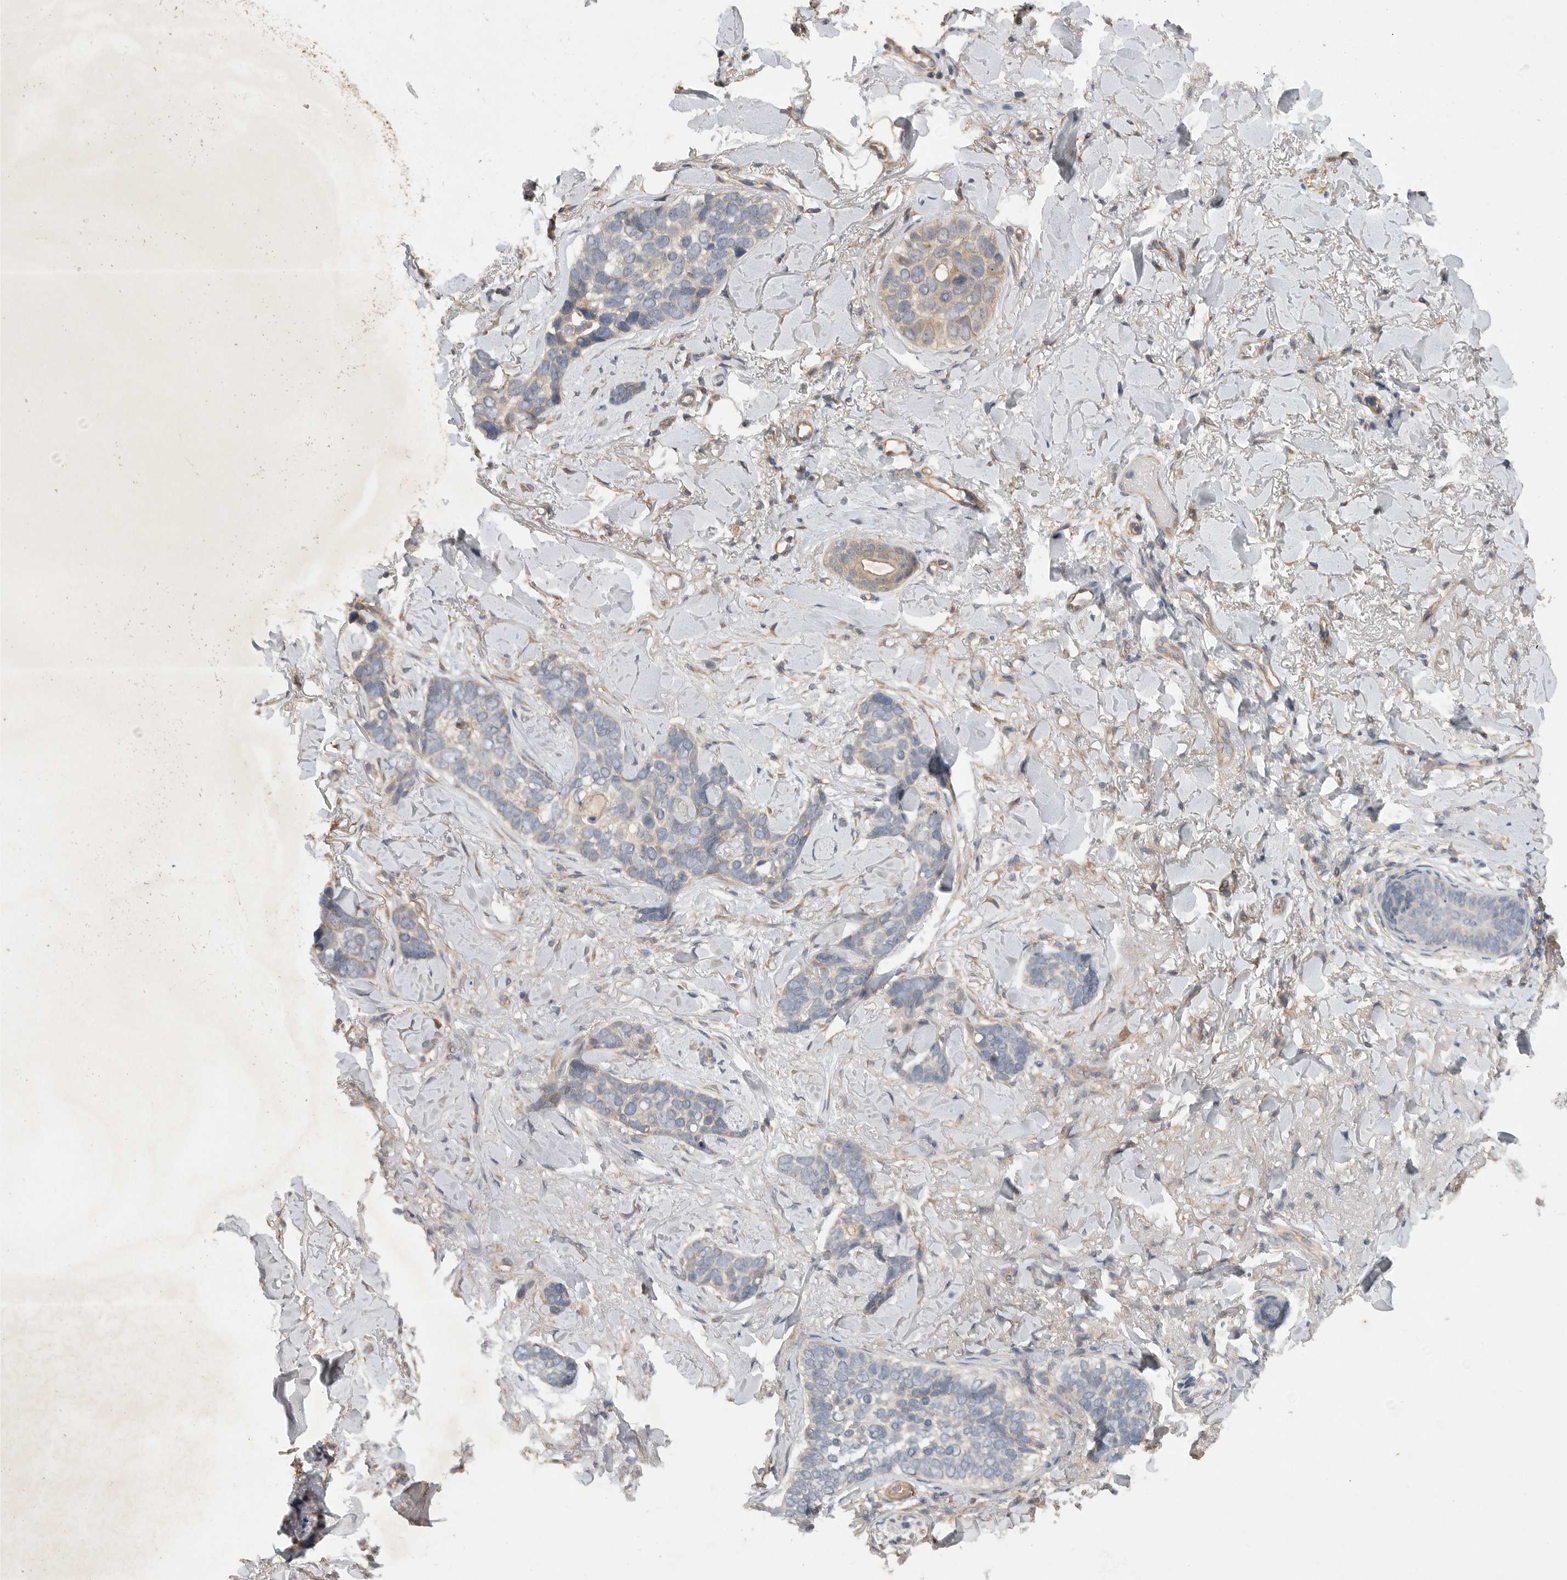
{"staining": {"intensity": "weak", "quantity": "<25%", "location": "cytoplasmic/membranous"}, "tissue": "skin cancer", "cell_type": "Tumor cells", "image_type": "cancer", "snomed": [{"axis": "morphology", "description": "Basal cell carcinoma"}, {"axis": "topography", "description": "Skin"}], "caption": "High magnification brightfield microscopy of skin cancer stained with DAB (brown) and counterstained with hematoxylin (blue): tumor cells show no significant positivity. The staining is performed using DAB (3,3'-diaminobenzidine) brown chromogen with nuclei counter-stained in using hematoxylin.", "gene": "EDEM3", "patient": {"sex": "female", "age": 82}}